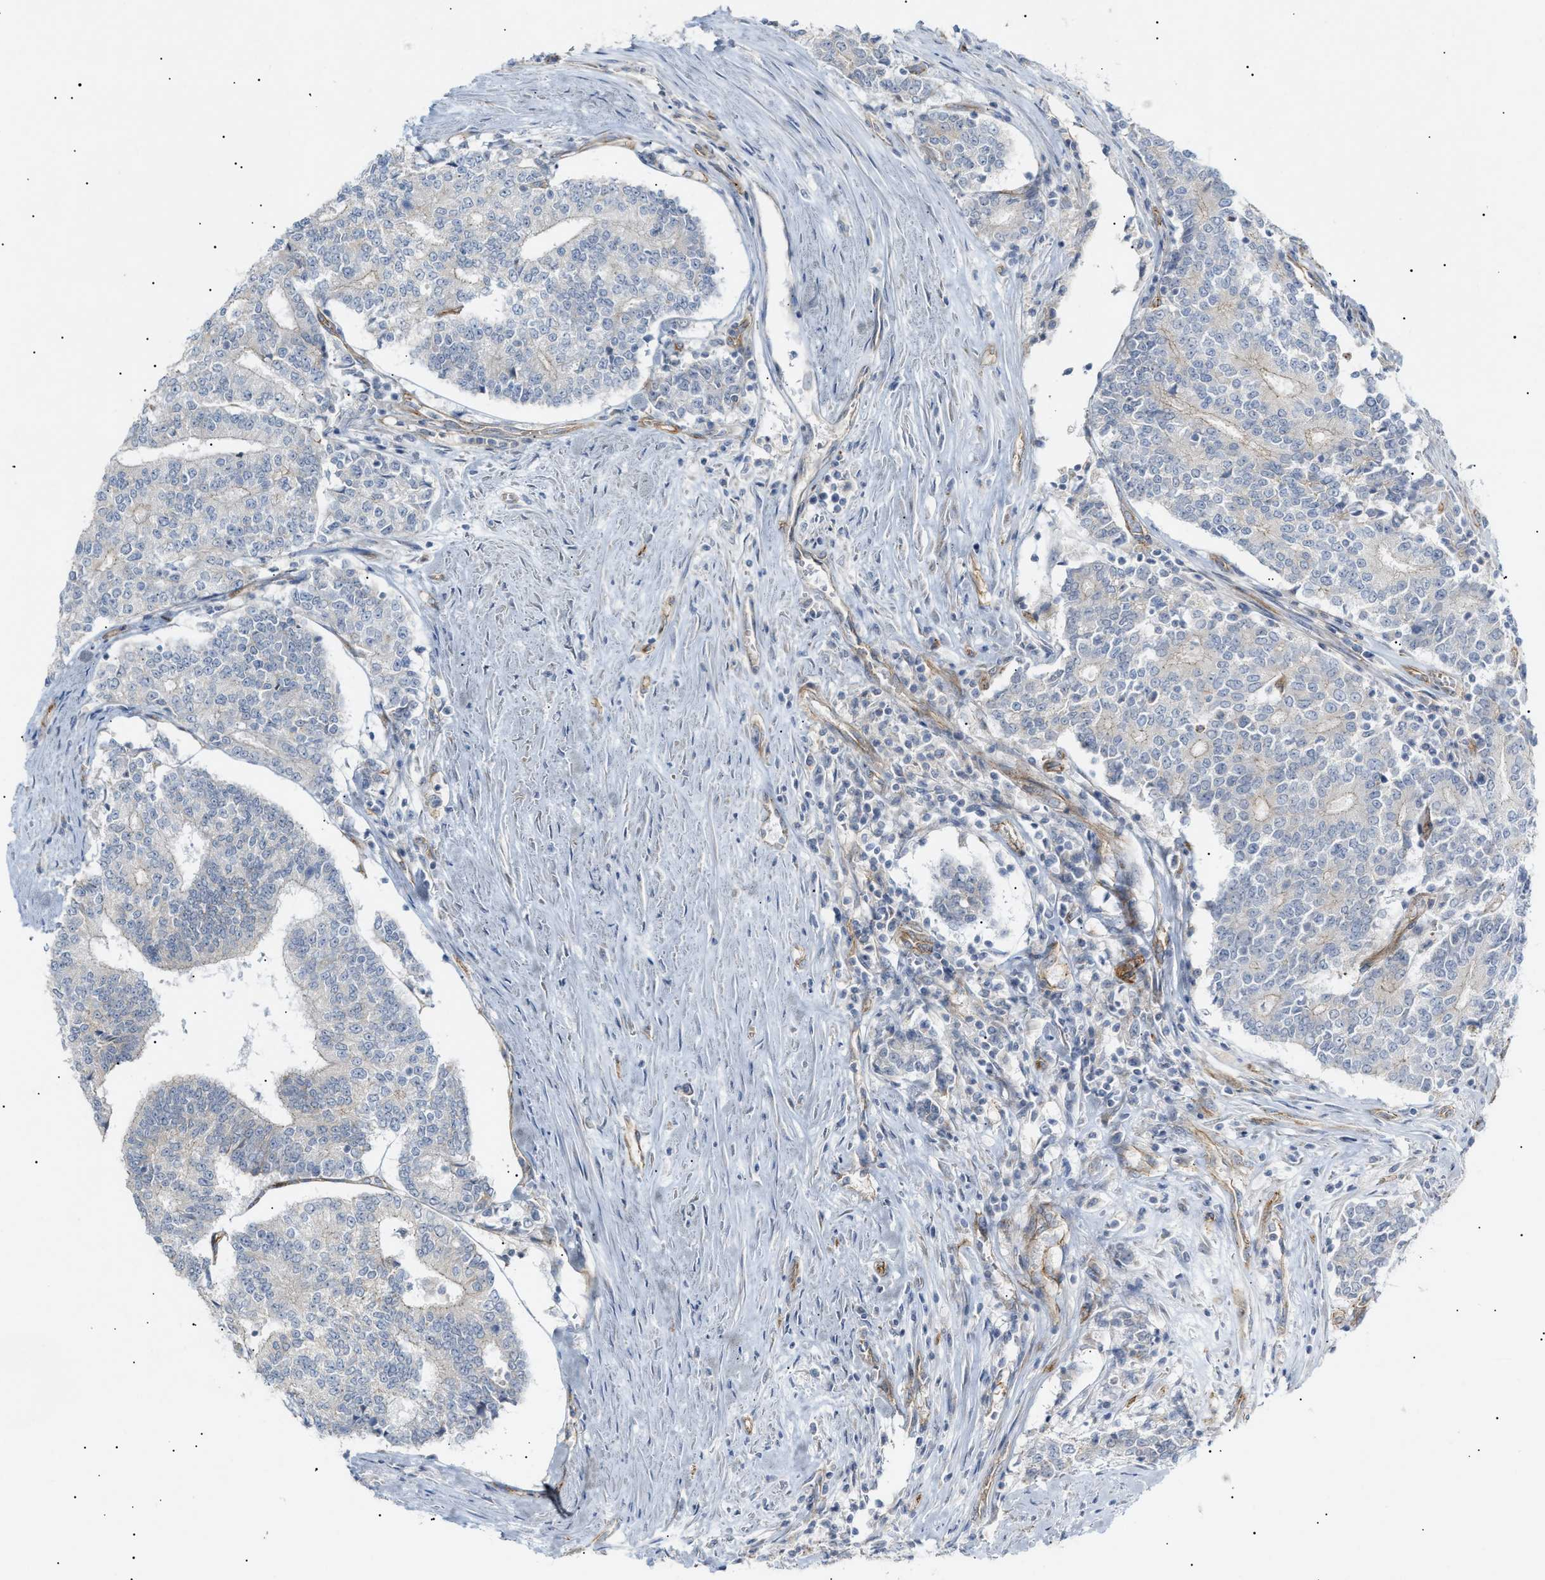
{"staining": {"intensity": "negative", "quantity": "none", "location": "none"}, "tissue": "prostate cancer", "cell_type": "Tumor cells", "image_type": "cancer", "snomed": [{"axis": "morphology", "description": "Normal tissue, NOS"}, {"axis": "morphology", "description": "Adenocarcinoma, High grade"}, {"axis": "topography", "description": "Prostate"}, {"axis": "topography", "description": "Seminal veicle"}], "caption": "Tumor cells are negative for brown protein staining in adenocarcinoma (high-grade) (prostate).", "gene": "ZFHX2", "patient": {"sex": "male", "age": 55}}